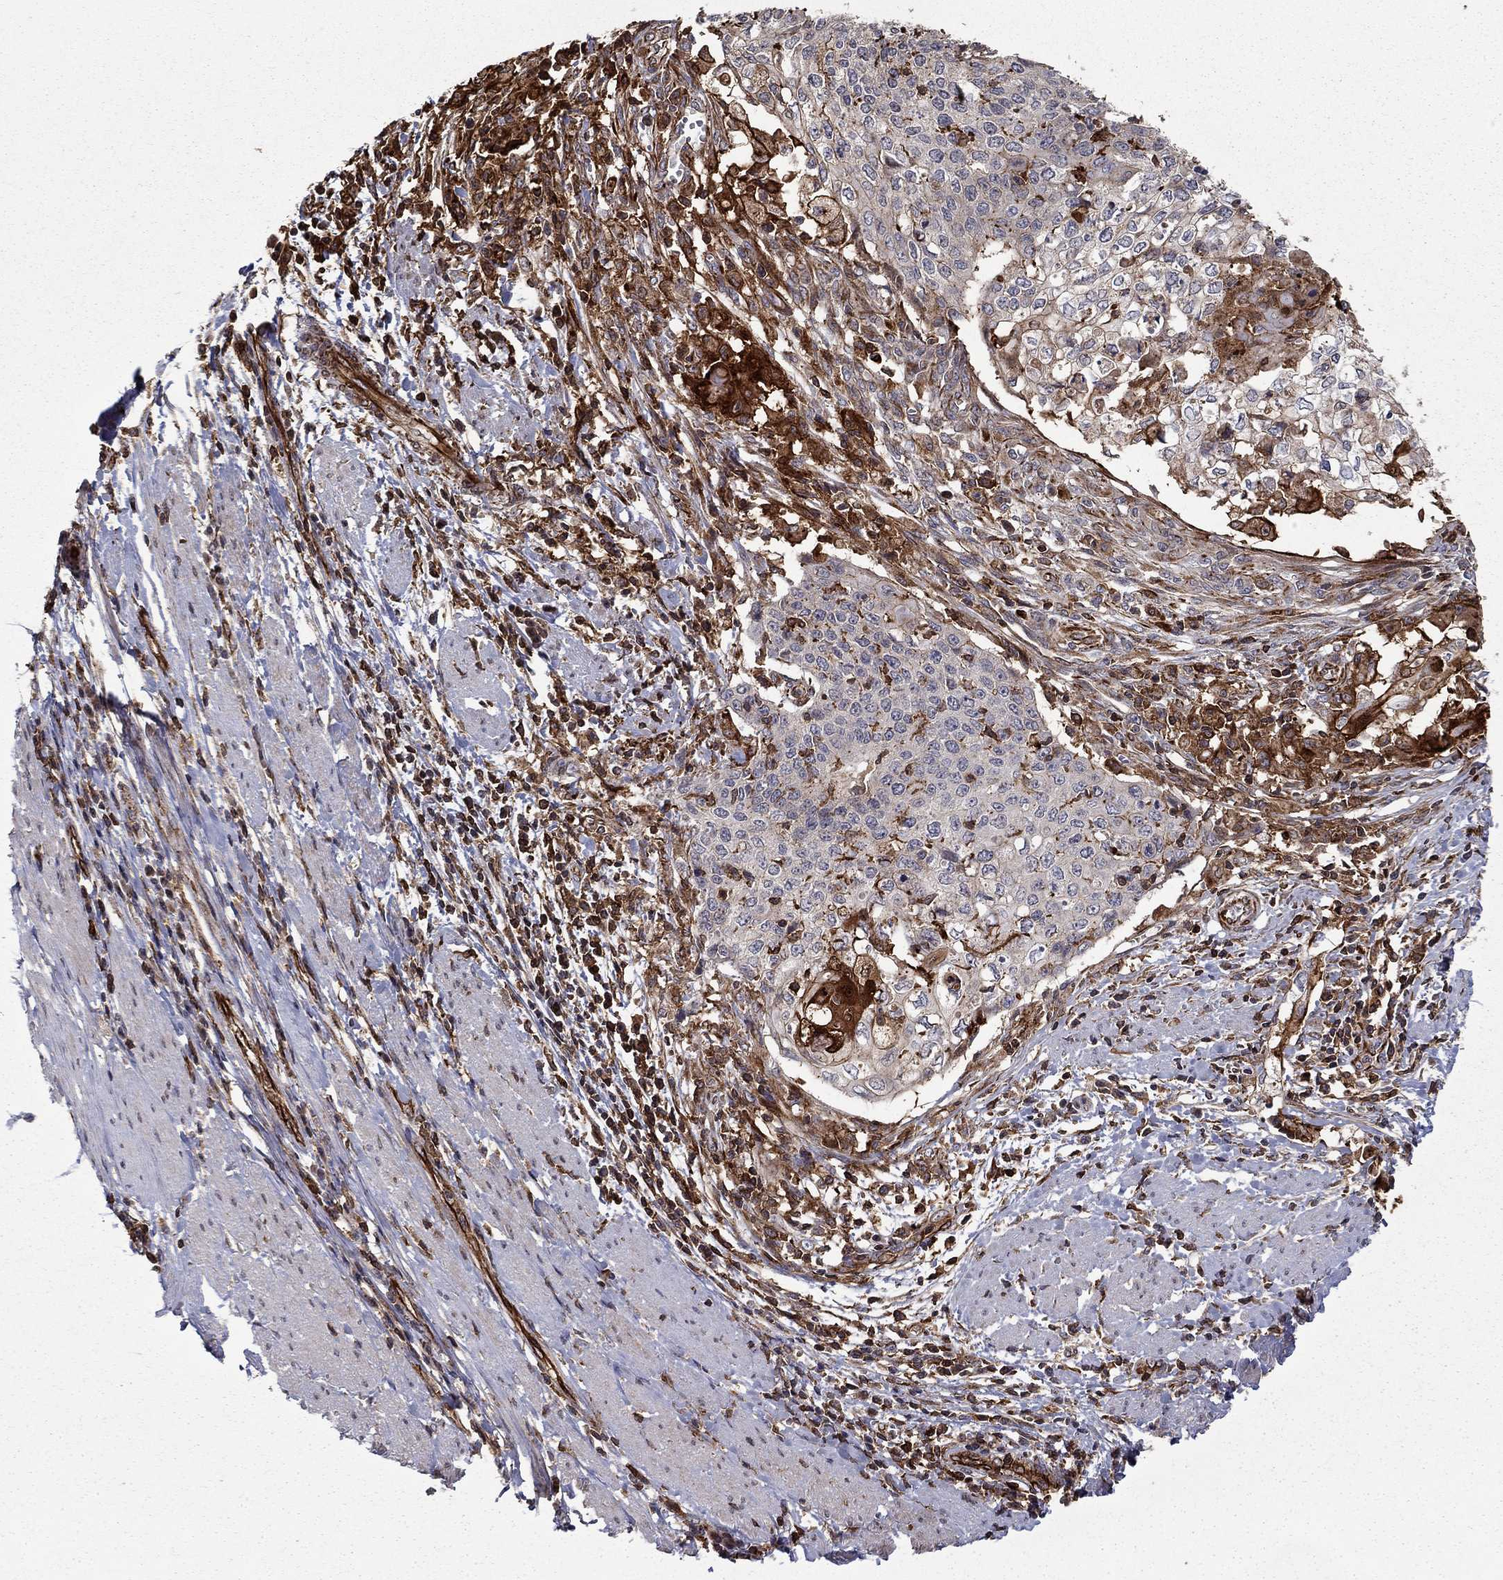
{"staining": {"intensity": "negative", "quantity": "none", "location": "none"}, "tissue": "cervical cancer", "cell_type": "Tumor cells", "image_type": "cancer", "snomed": [{"axis": "morphology", "description": "Squamous cell carcinoma, NOS"}, {"axis": "topography", "description": "Cervix"}], "caption": "Tumor cells are negative for protein expression in human cervical squamous cell carcinoma.", "gene": "ADM", "patient": {"sex": "female", "age": 39}}